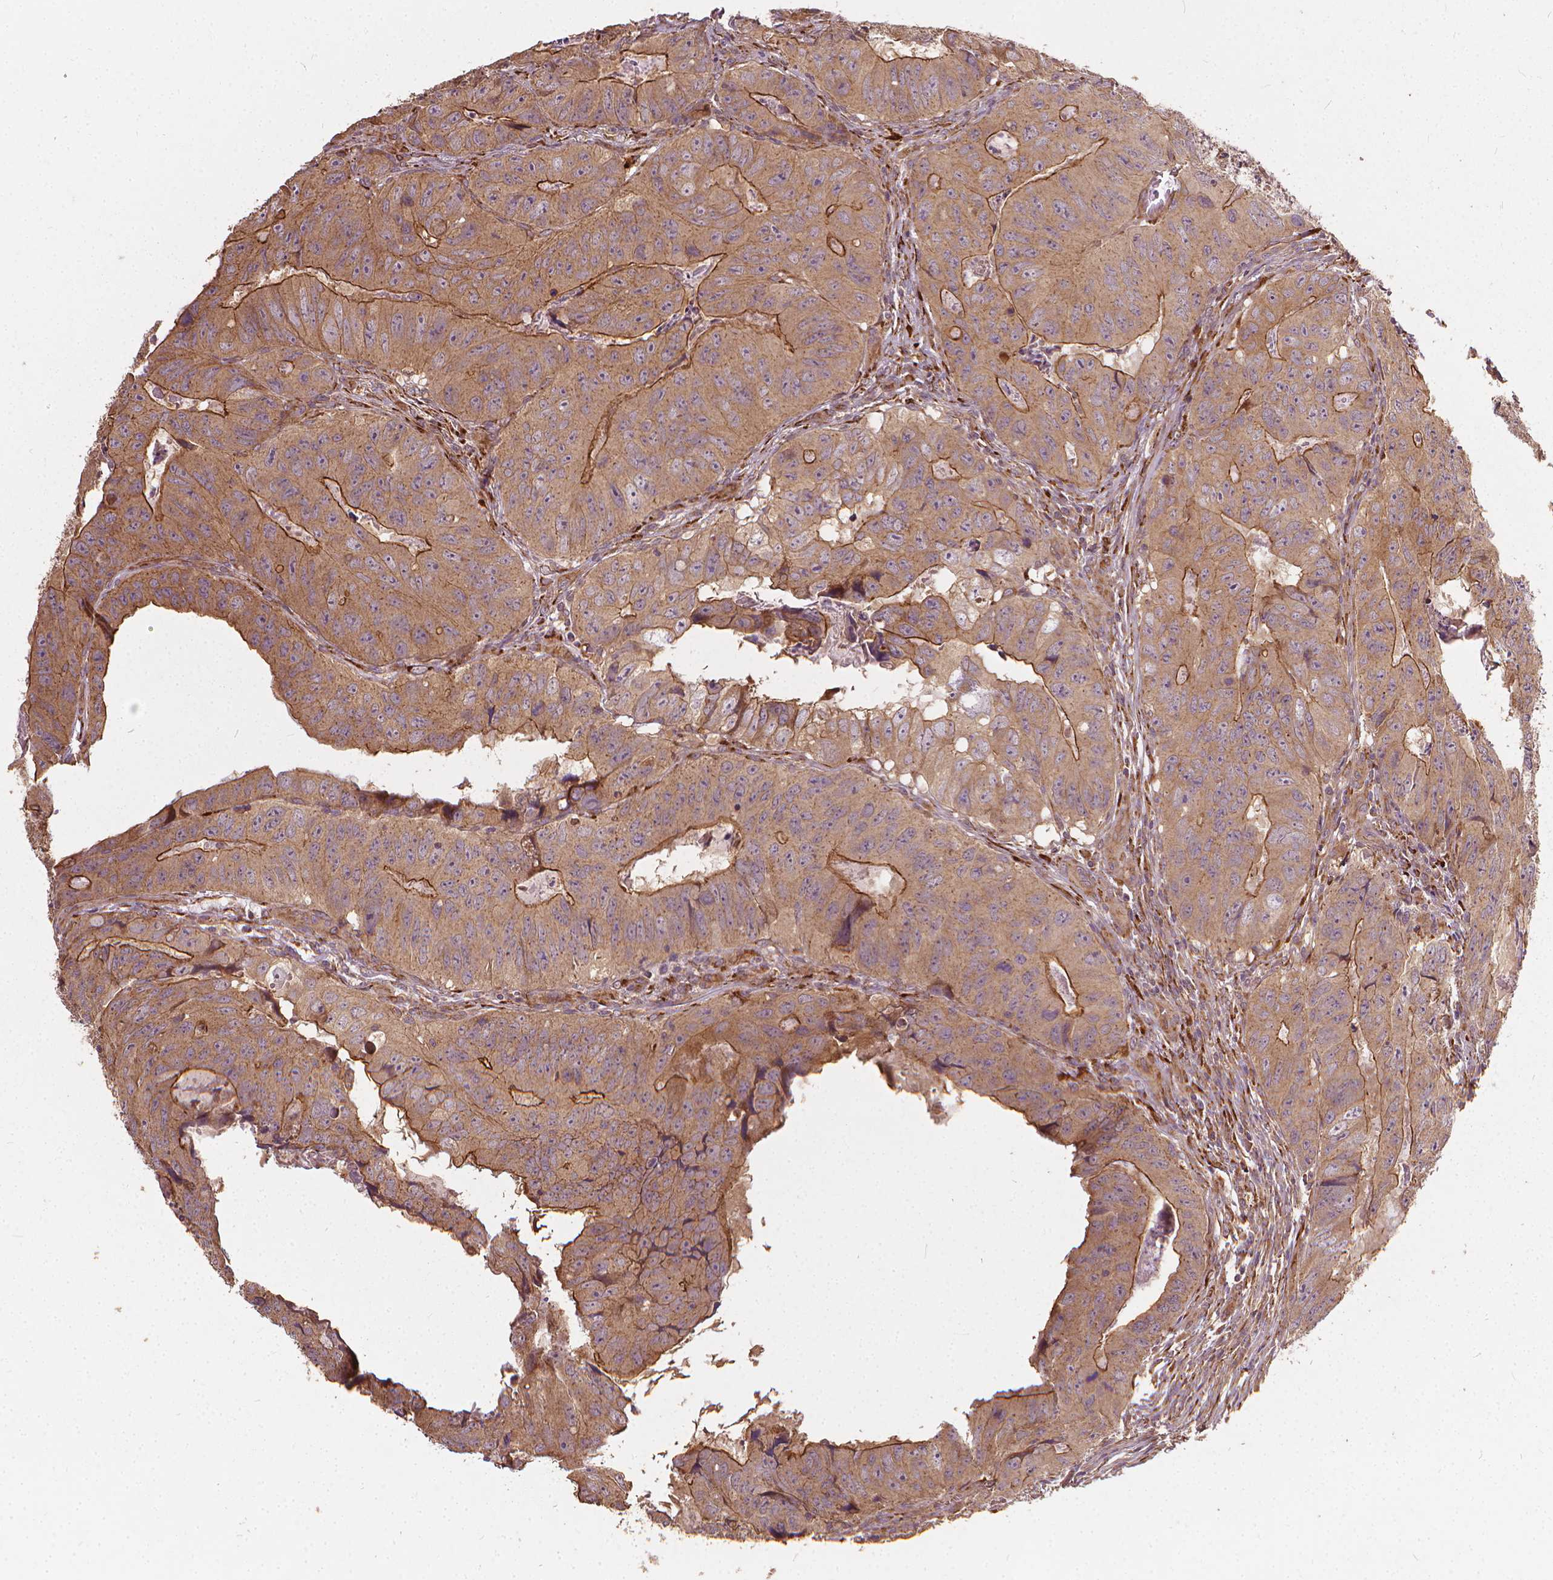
{"staining": {"intensity": "moderate", "quantity": ">75%", "location": "cytoplasmic/membranous"}, "tissue": "colorectal cancer", "cell_type": "Tumor cells", "image_type": "cancer", "snomed": [{"axis": "morphology", "description": "Adenocarcinoma, NOS"}, {"axis": "topography", "description": "Colon"}], "caption": "The immunohistochemical stain labels moderate cytoplasmic/membranous positivity in tumor cells of adenocarcinoma (colorectal) tissue.", "gene": "UBXN2A", "patient": {"sex": "male", "age": 79}}